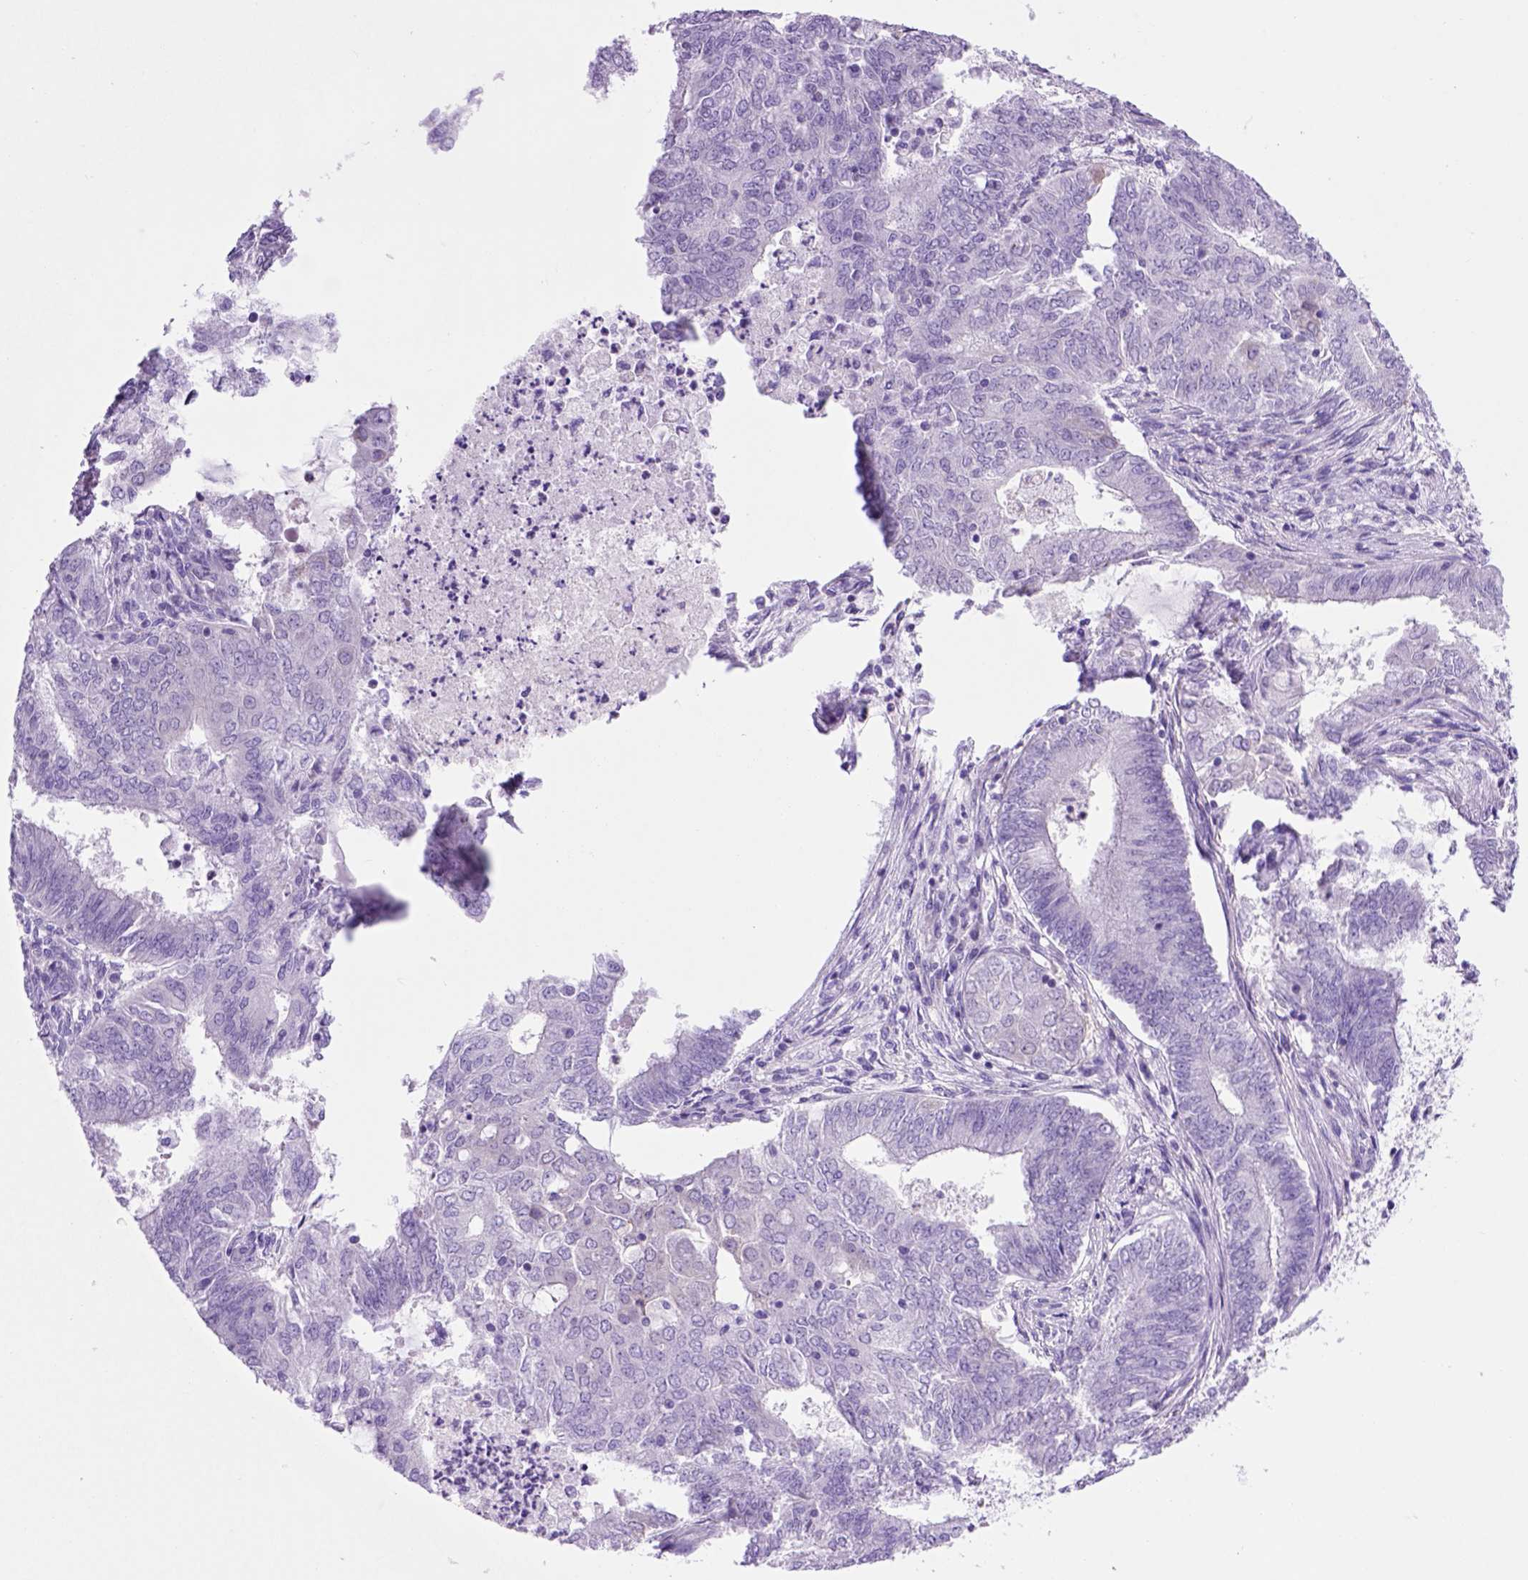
{"staining": {"intensity": "negative", "quantity": "none", "location": "none"}, "tissue": "endometrial cancer", "cell_type": "Tumor cells", "image_type": "cancer", "snomed": [{"axis": "morphology", "description": "Adenocarcinoma, NOS"}, {"axis": "topography", "description": "Endometrium"}], "caption": "An image of human endometrial cancer (adenocarcinoma) is negative for staining in tumor cells. Brightfield microscopy of immunohistochemistry (IHC) stained with DAB (3,3'-diaminobenzidine) (brown) and hematoxylin (blue), captured at high magnification.", "gene": "HHIPL2", "patient": {"sex": "female", "age": 62}}